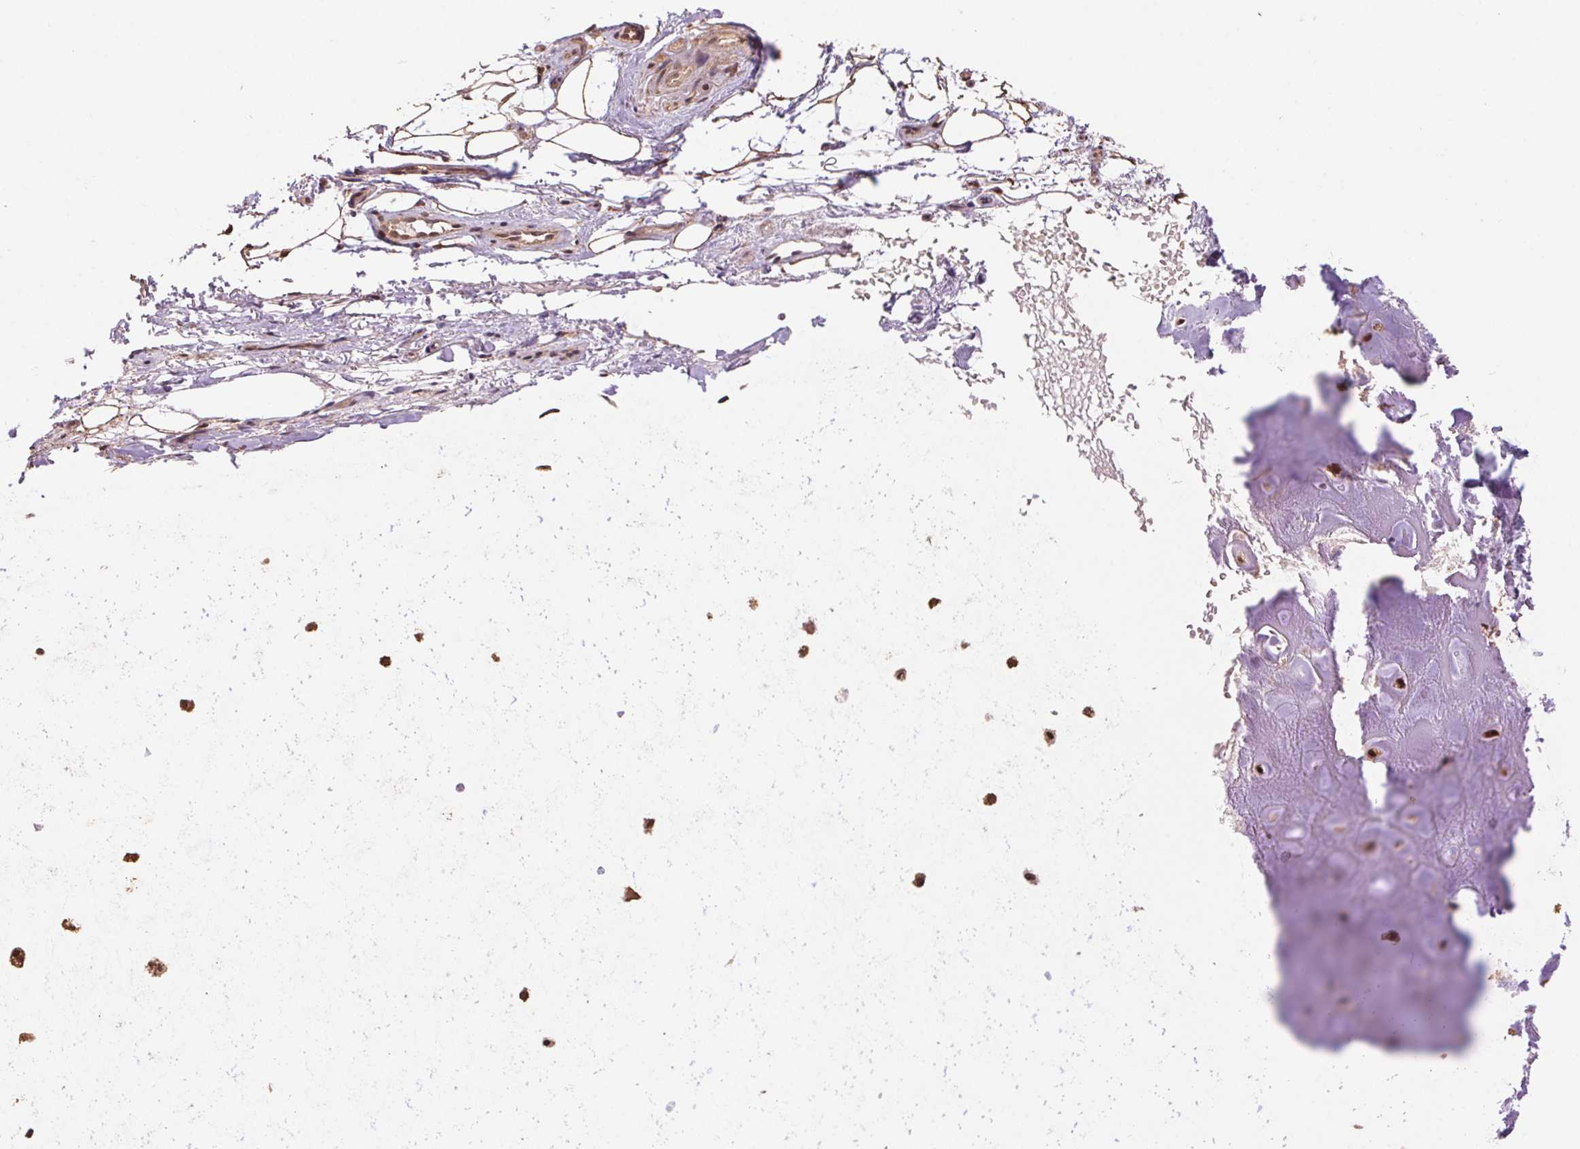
{"staining": {"intensity": "moderate", "quantity": ">75%", "location": "cytoplasmic/membranous"}, "tissue": "adipose tissue", "cell_type": "Adipocytes", "image_type": "normal", "snomed": [{"axis": "morphology", "description": "Normal tissue, NOS"}, {"axis": "topography", "description": "Cartilage tissue"}], "caption": "Approximately >75% of adipocytes in benign human adipose tissue exhibit moderate cytoplasmic/membranous protein positivity as visualized by brown immunohistochemical staining.", "gene": "CUTA", "patient": {"sex": "male", "age": 65}}